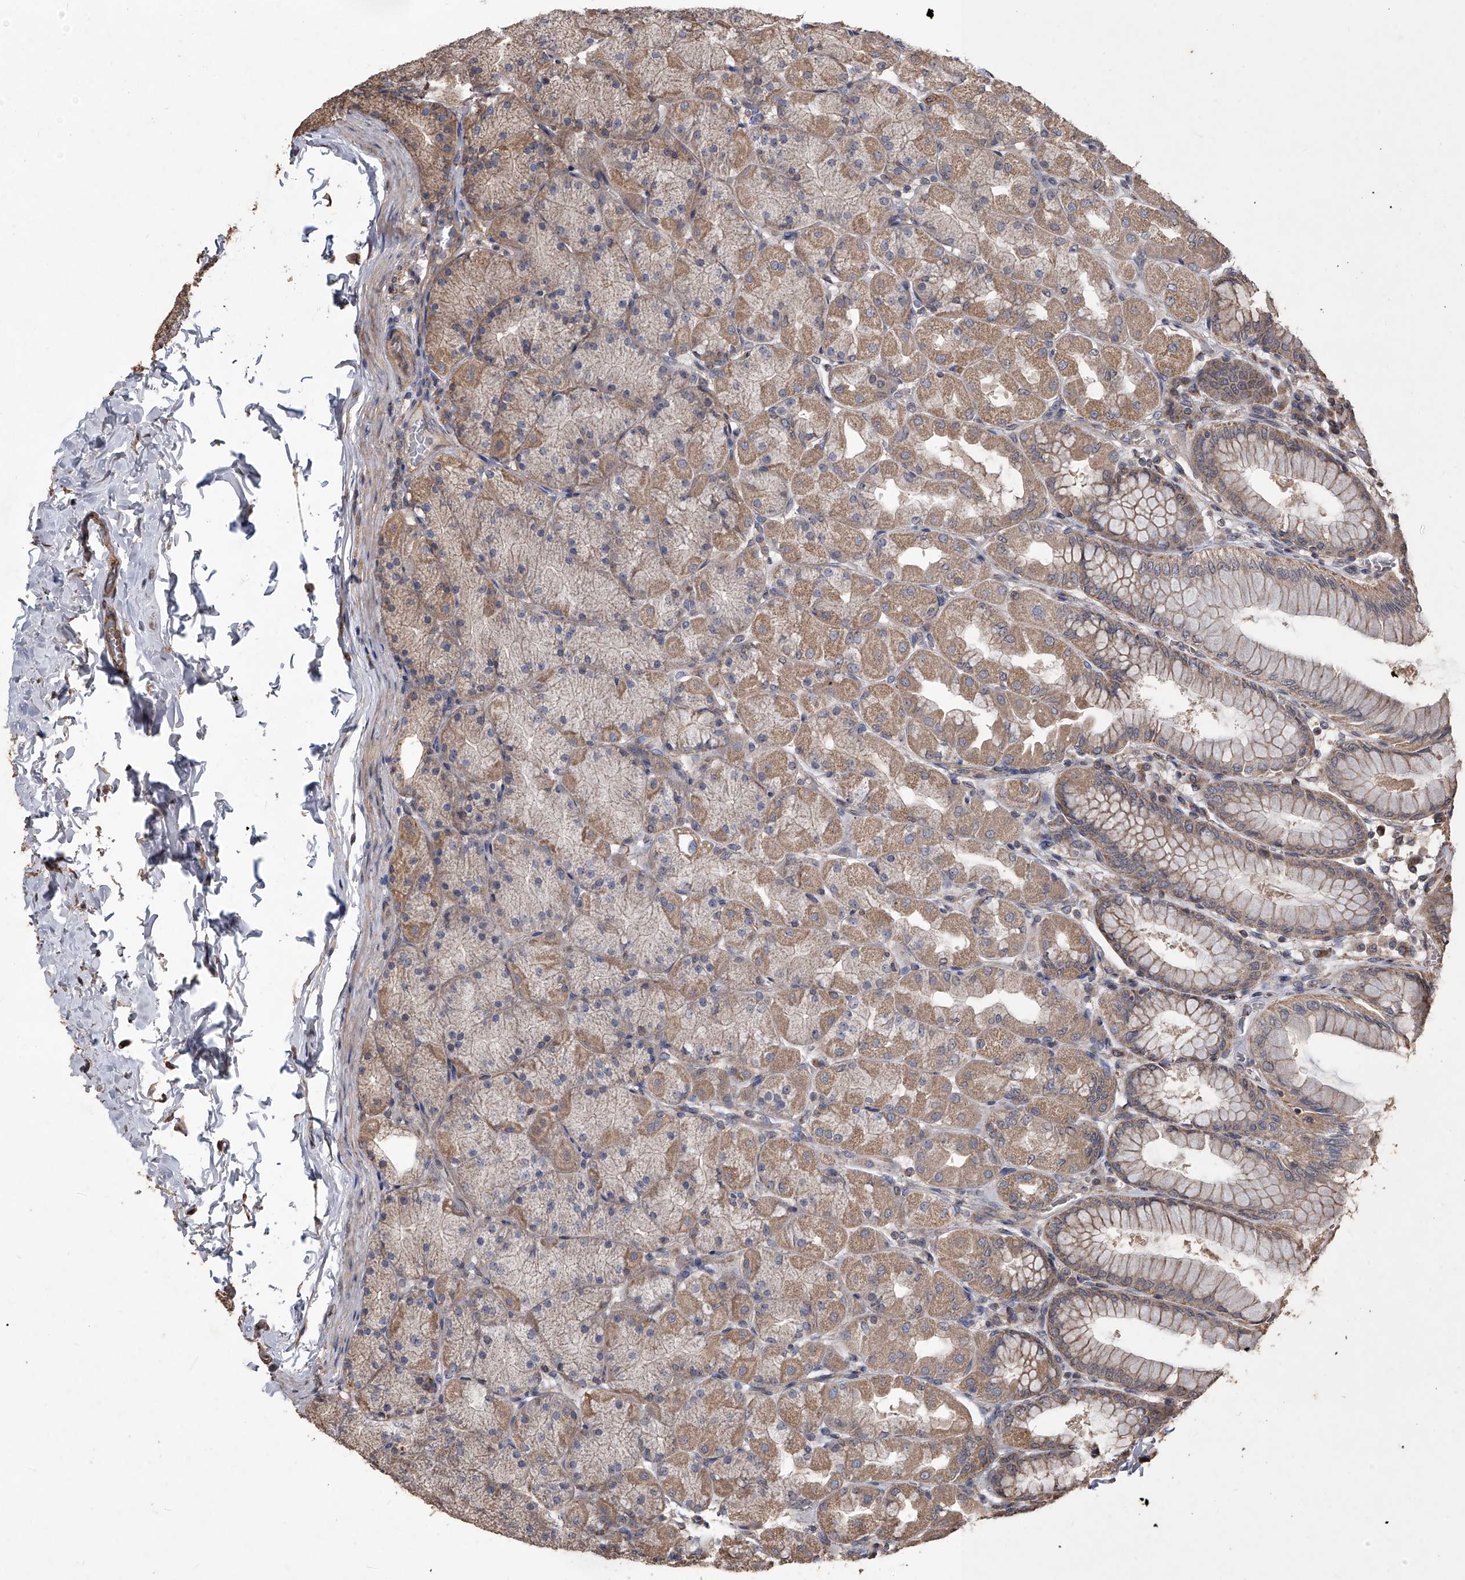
{"staining": {"intensity": "moderate", "quantity": ">75%", "location": "cytoplasmic/membranous"}, "tissue": "stomach", "cell_type": "Glandular cells", "image_type": "normal", "snomed": [{"axis": "morphology", "description": "Normal tissue, NOS"}, {"axis": "topography", "description": "Stomach, upper"}], "caption": "This is an image of immunohistochemistry (IHC) staining of unremarkable stomach, which shows moderate staining in the cytoplasmic/membranous of glandular cells.", "gene": "LTV1", "patient": {"sex": "female", "age": 56}}